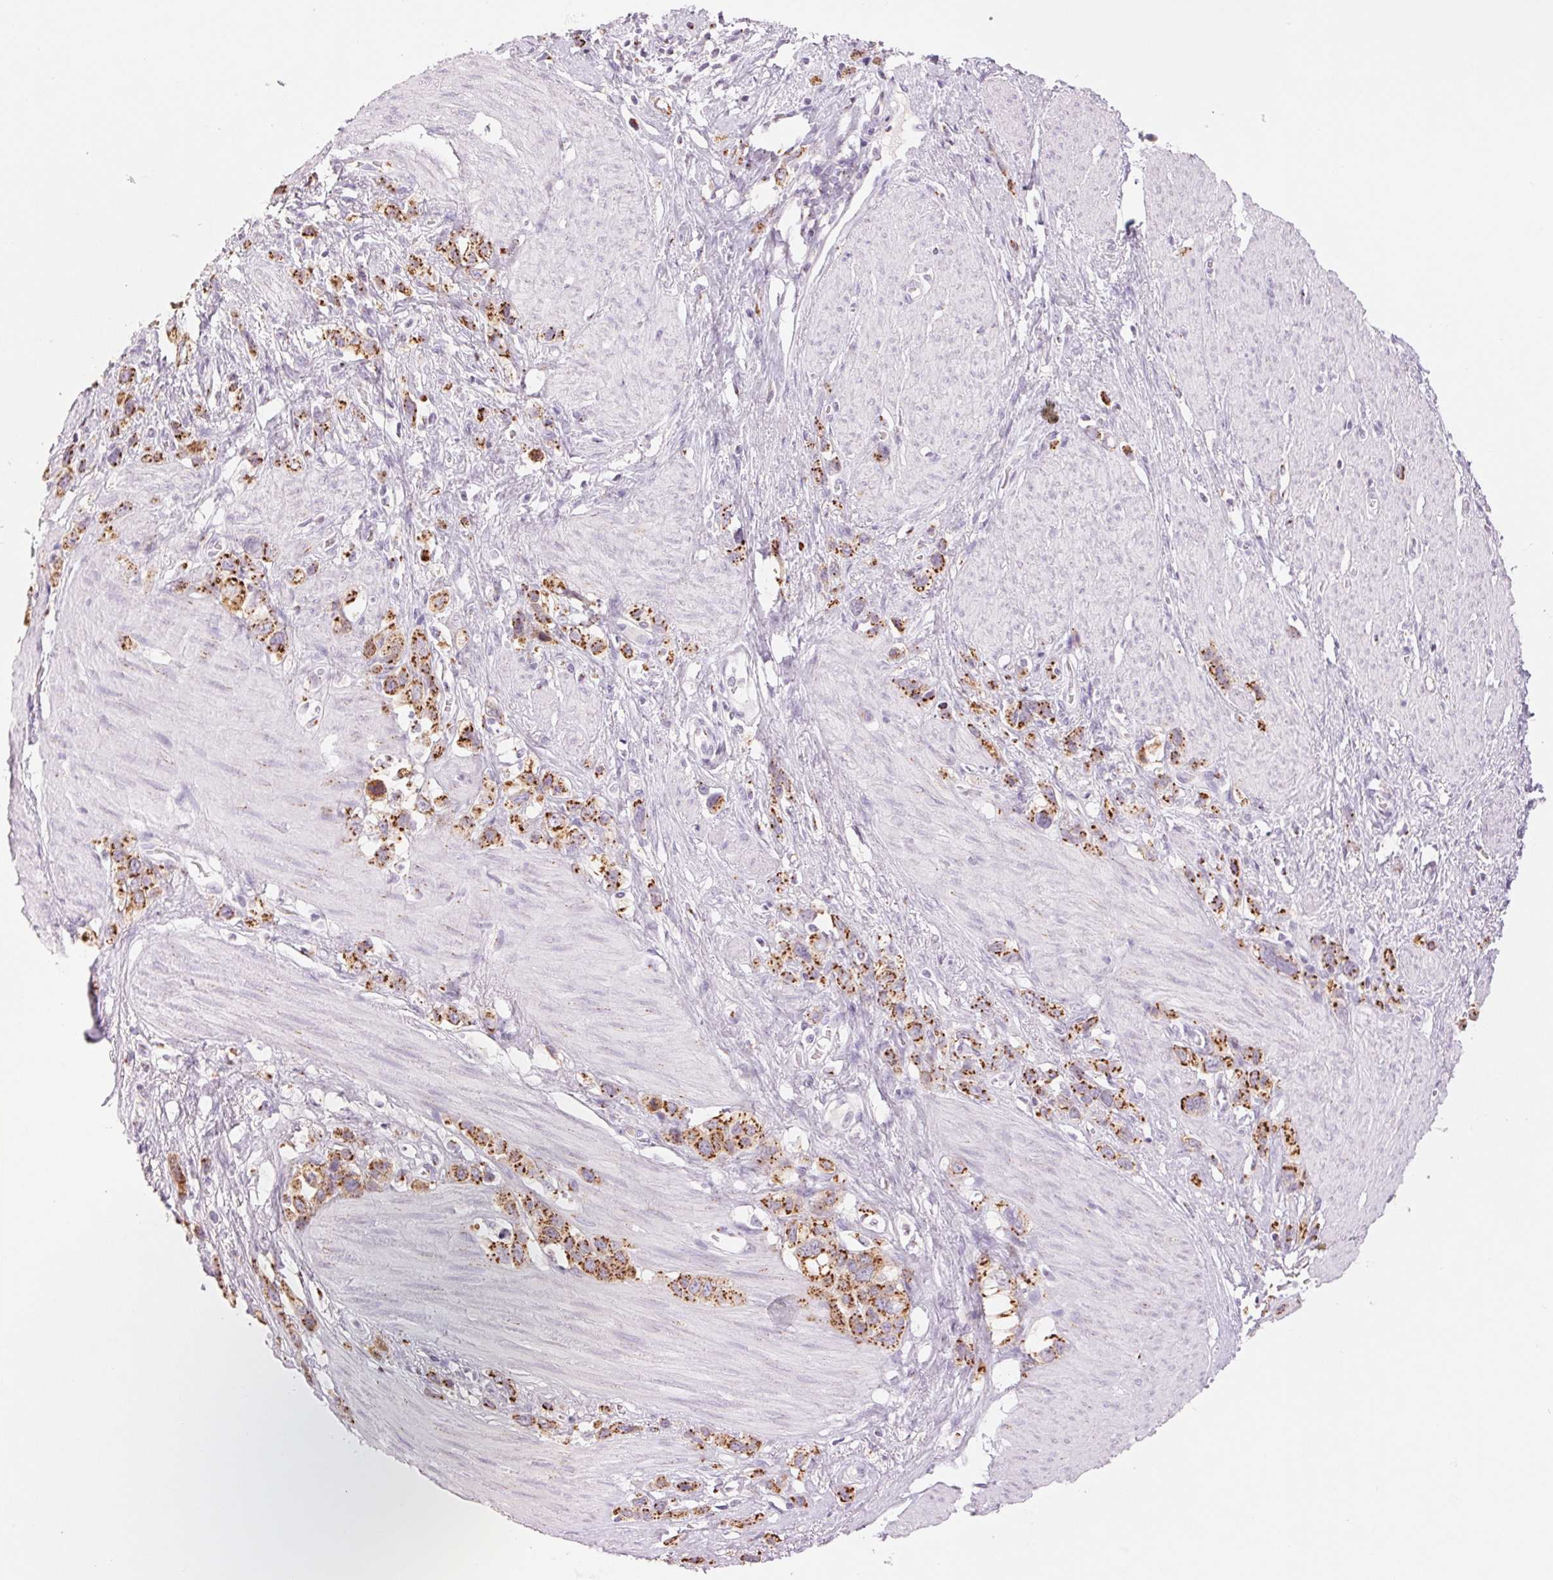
{"staining": {"intensity": "strong", "quantity": ">75%", "location": "cytoplasmic/membranous"}, "tissue": "stomach cancer", "cell_type": "Tumor cells", "image_type": "cancer", "snomed": [{"axis": "morphology", "description": "Adenocarcinoma, NOS"}, {"axis": "topography", "description": "Stomach"}], "caption": "Stomach cancer stained with immunohistochemistry (IHC) demonstrates strong cytoplasmic/membranous expression in about >75% of tumor cells. Nuclei are stained in blue.", "gene": "GALNT7", "patient": {"sex": "female", "age": 65}}